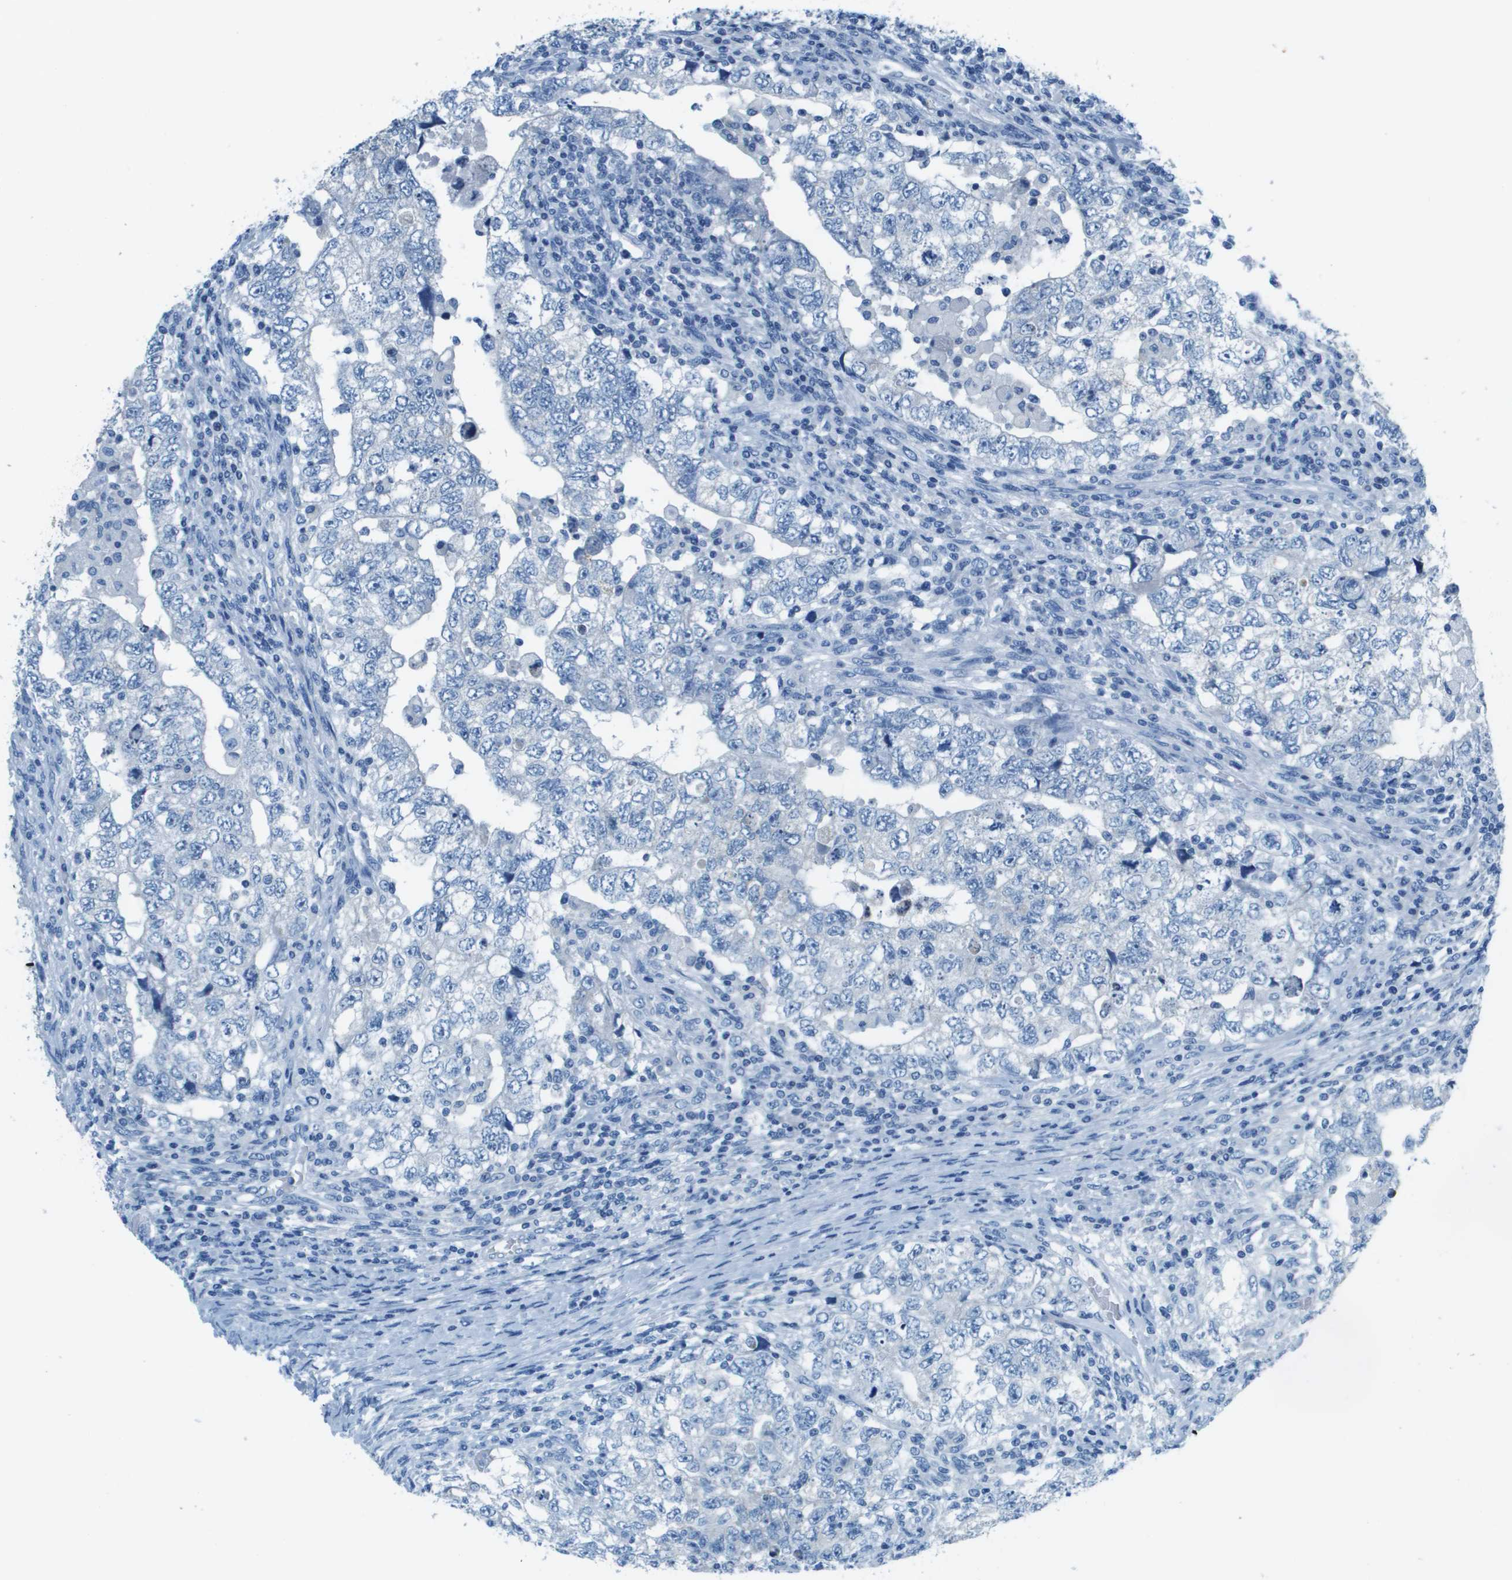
{"staining": {"intensity": "negative", "quantity": "none", "location": "none"}, "tissue": "testis cancer", "cell_type": "Tumor cells", "image_type": "cancer", "snomed": [{"axis": "morphology", "description": "Carcinoma, Embryonal, NOS"}, {"axis": "topography", "description": "Testis"}], "caption": "A micrograph of testis embryonal carcinoma stained for a protein reveals no brown staining in tumor cells.", "gene": "SLC16A10", "patient": {"sex": "male", "age": 36}}